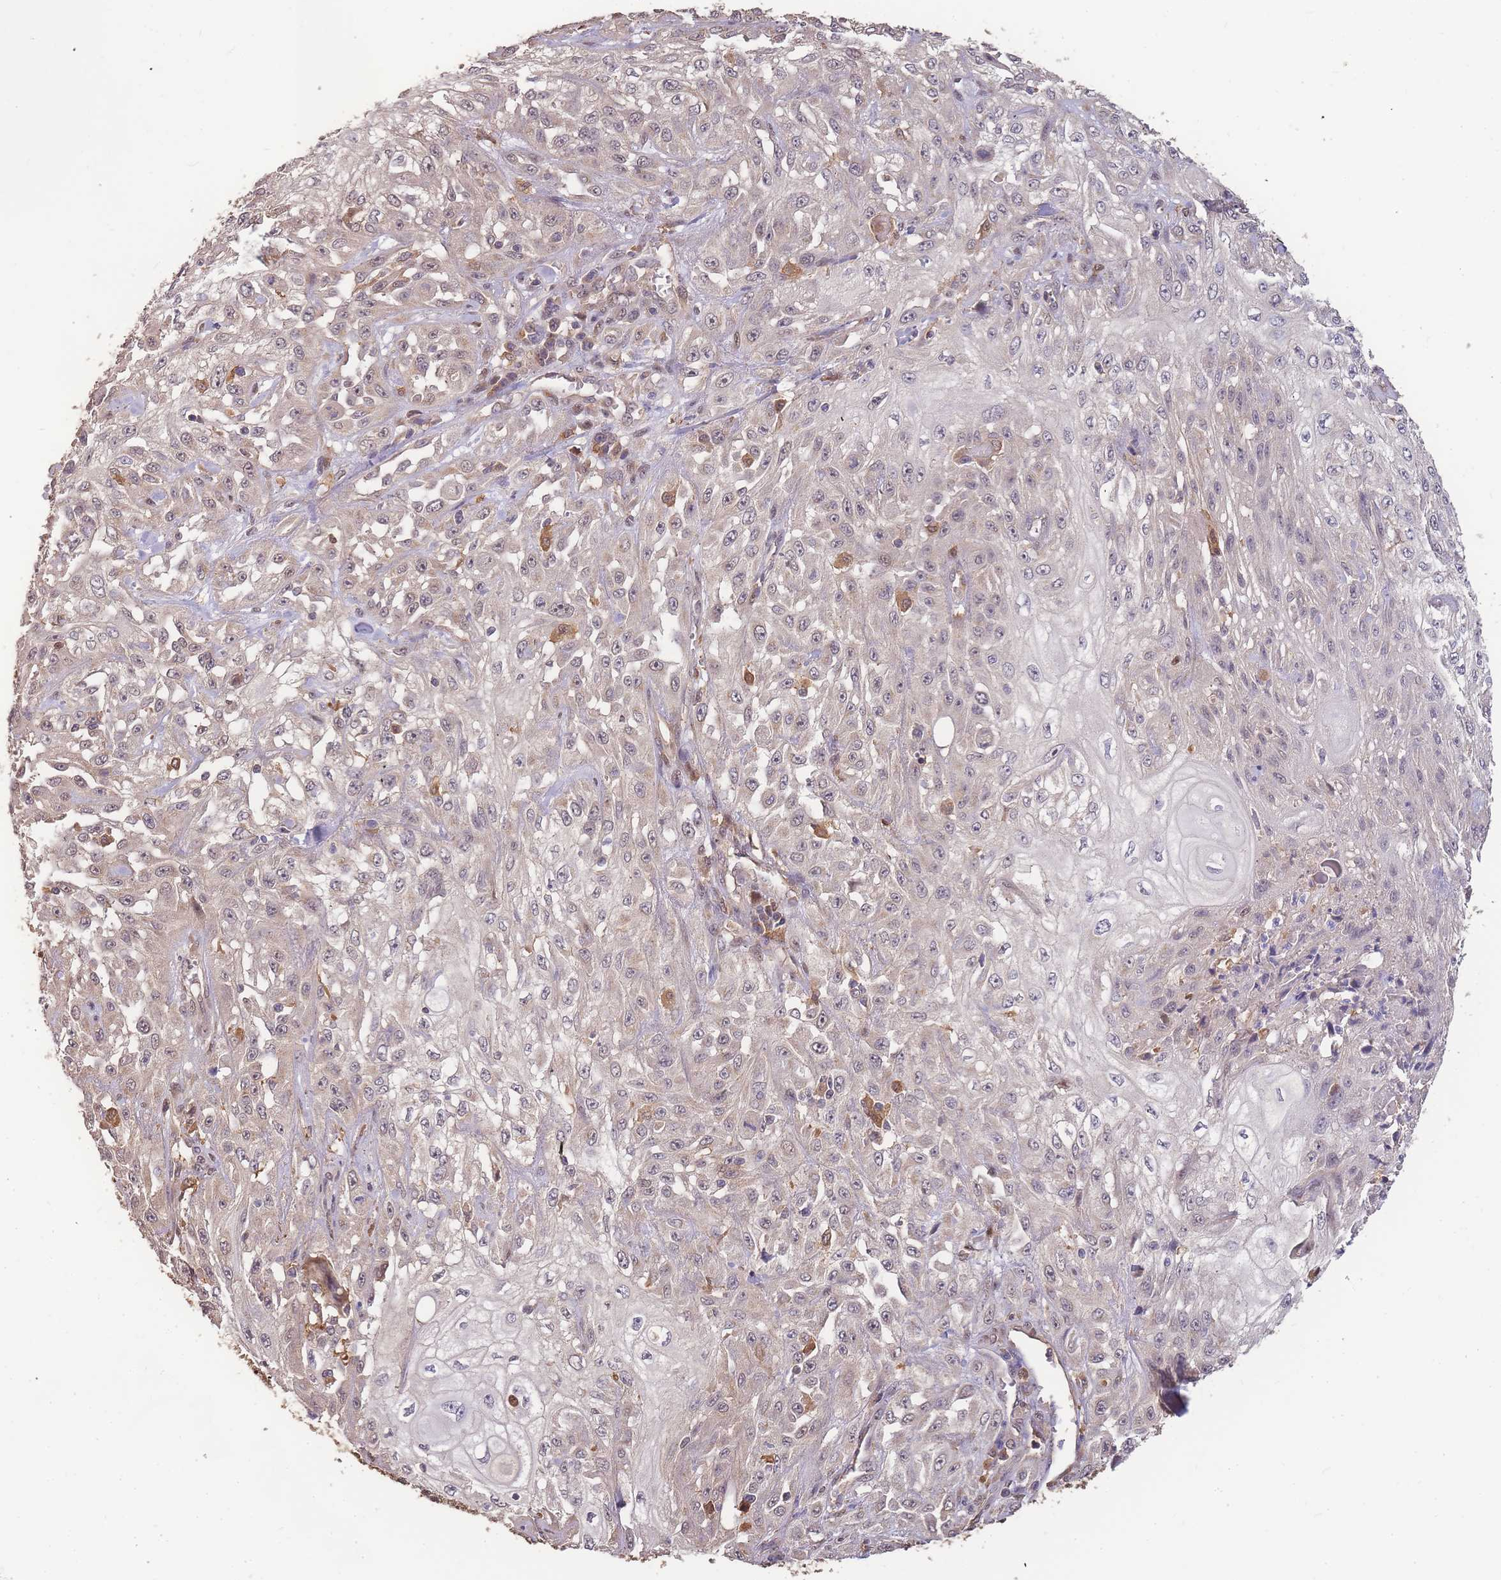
{"staining": {"intensity": "moderate", "quantity": "<25%", "location": "cytoplasmic/membranous,nuclear"}, "tissue": "skin cancer", "cell_type": "Tumor cells", "image_type": "cancer", "snomed": [{"axis": "morphology", "description": "Squamous cell carcinoma, NOS"}, {"axis": "morphology", "description": "Squamous cell carcinoma, metastatic, NOS"}, {"axis": "topography", "description": "Skin"}, {"axis": "topography", "description": "Lymph node"}], "caption": "The image demonstrates a brown stain indicating the presence of a protein in the cytoplasmic/membranous and nuclear of tumor cells in skin cancer (metastatic squamous cell carcinoma).", "gene": "CDKN2AIPNL", "patient": {"sex": "male", "age": 75}}